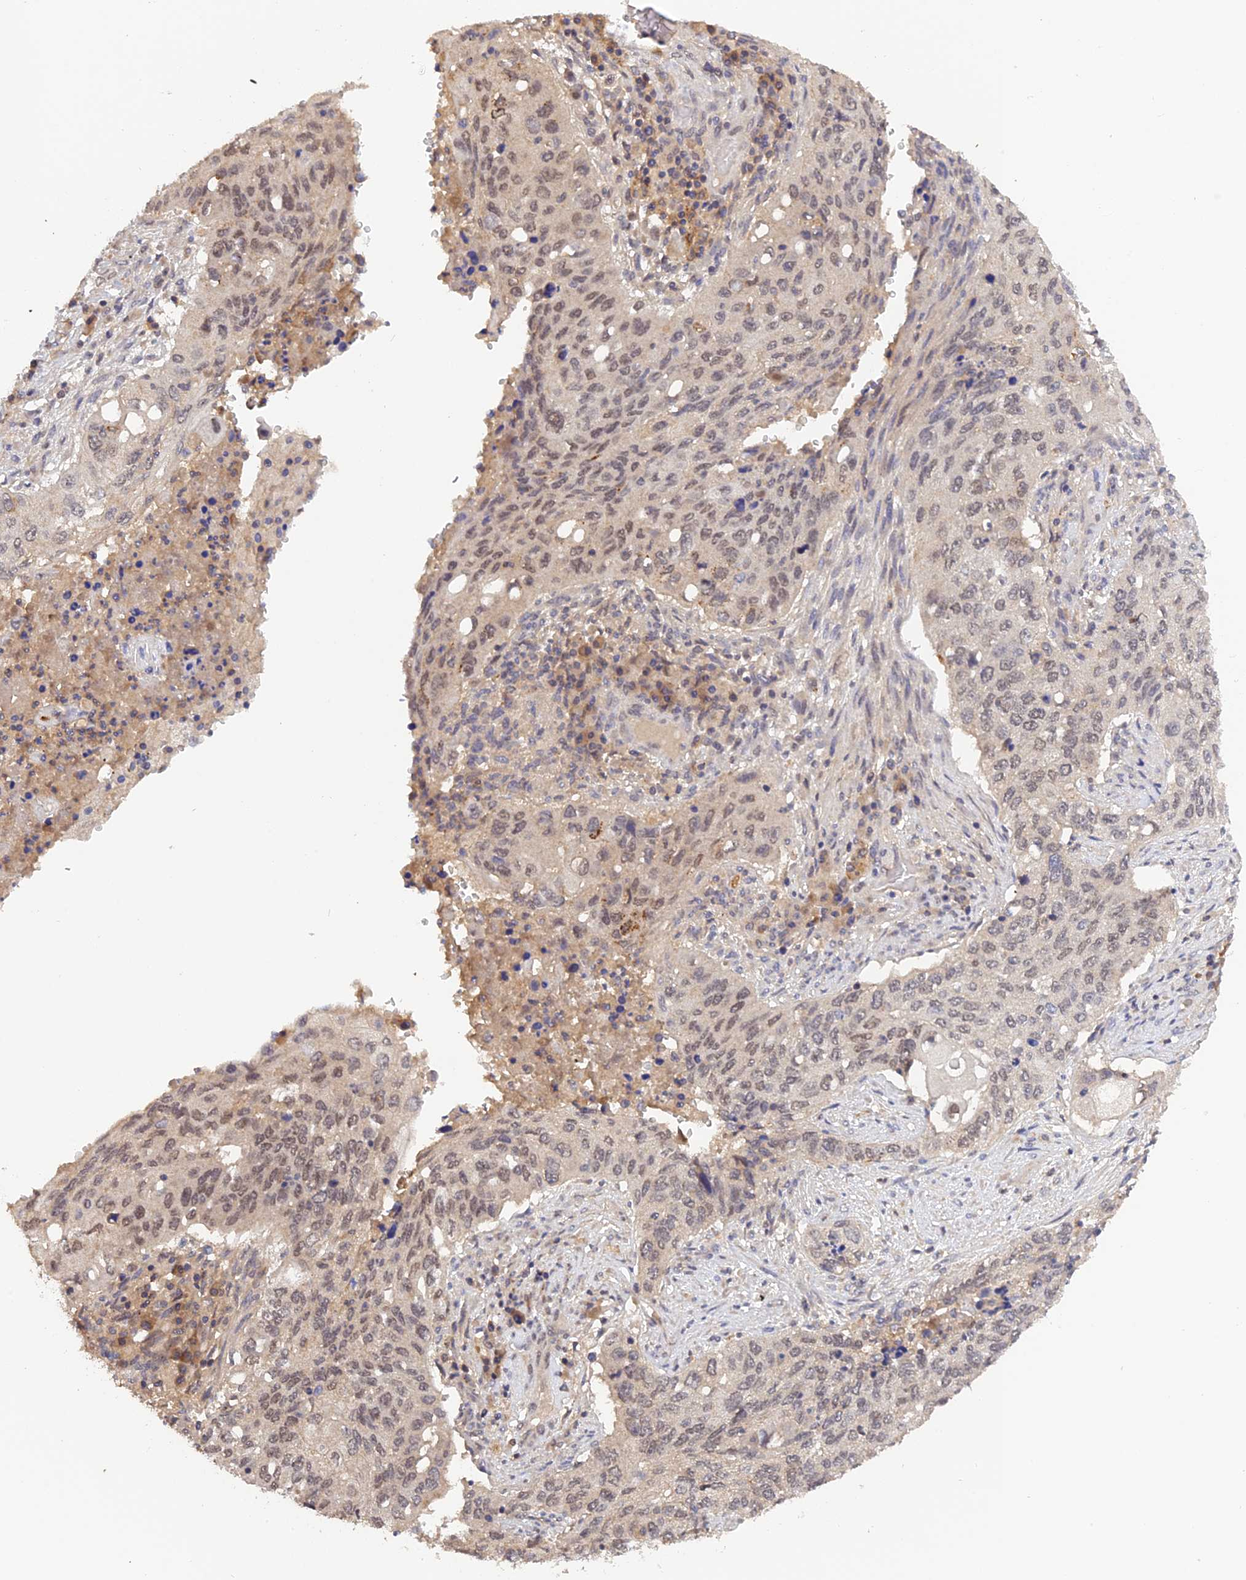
{"staining": {"intensity": "weak", "quantity": "25%-75%", "location": "nuclear"}, "tissue": "lung cancer", "cell_type": "Tumor cells", "image_type": "cancer", "snomed": [{"axis": "morphology", "description": "Squamous cell carcinoma, NOS"}, {"axis": "topography", "description": "Lung"}], "caption": "High-power microscopy captured an immunohistochemistry photomicrograph of lung cancer (squamous cell carcinoma), revealing weak nuclear positivity in about 25%-75% of tumor cells. Immunohistochemistry (ihc) stains the protein in brown and the nuclei are stained blue.", "gene": "ZNF436", "patient": {"sex": "female", "age": 63}}